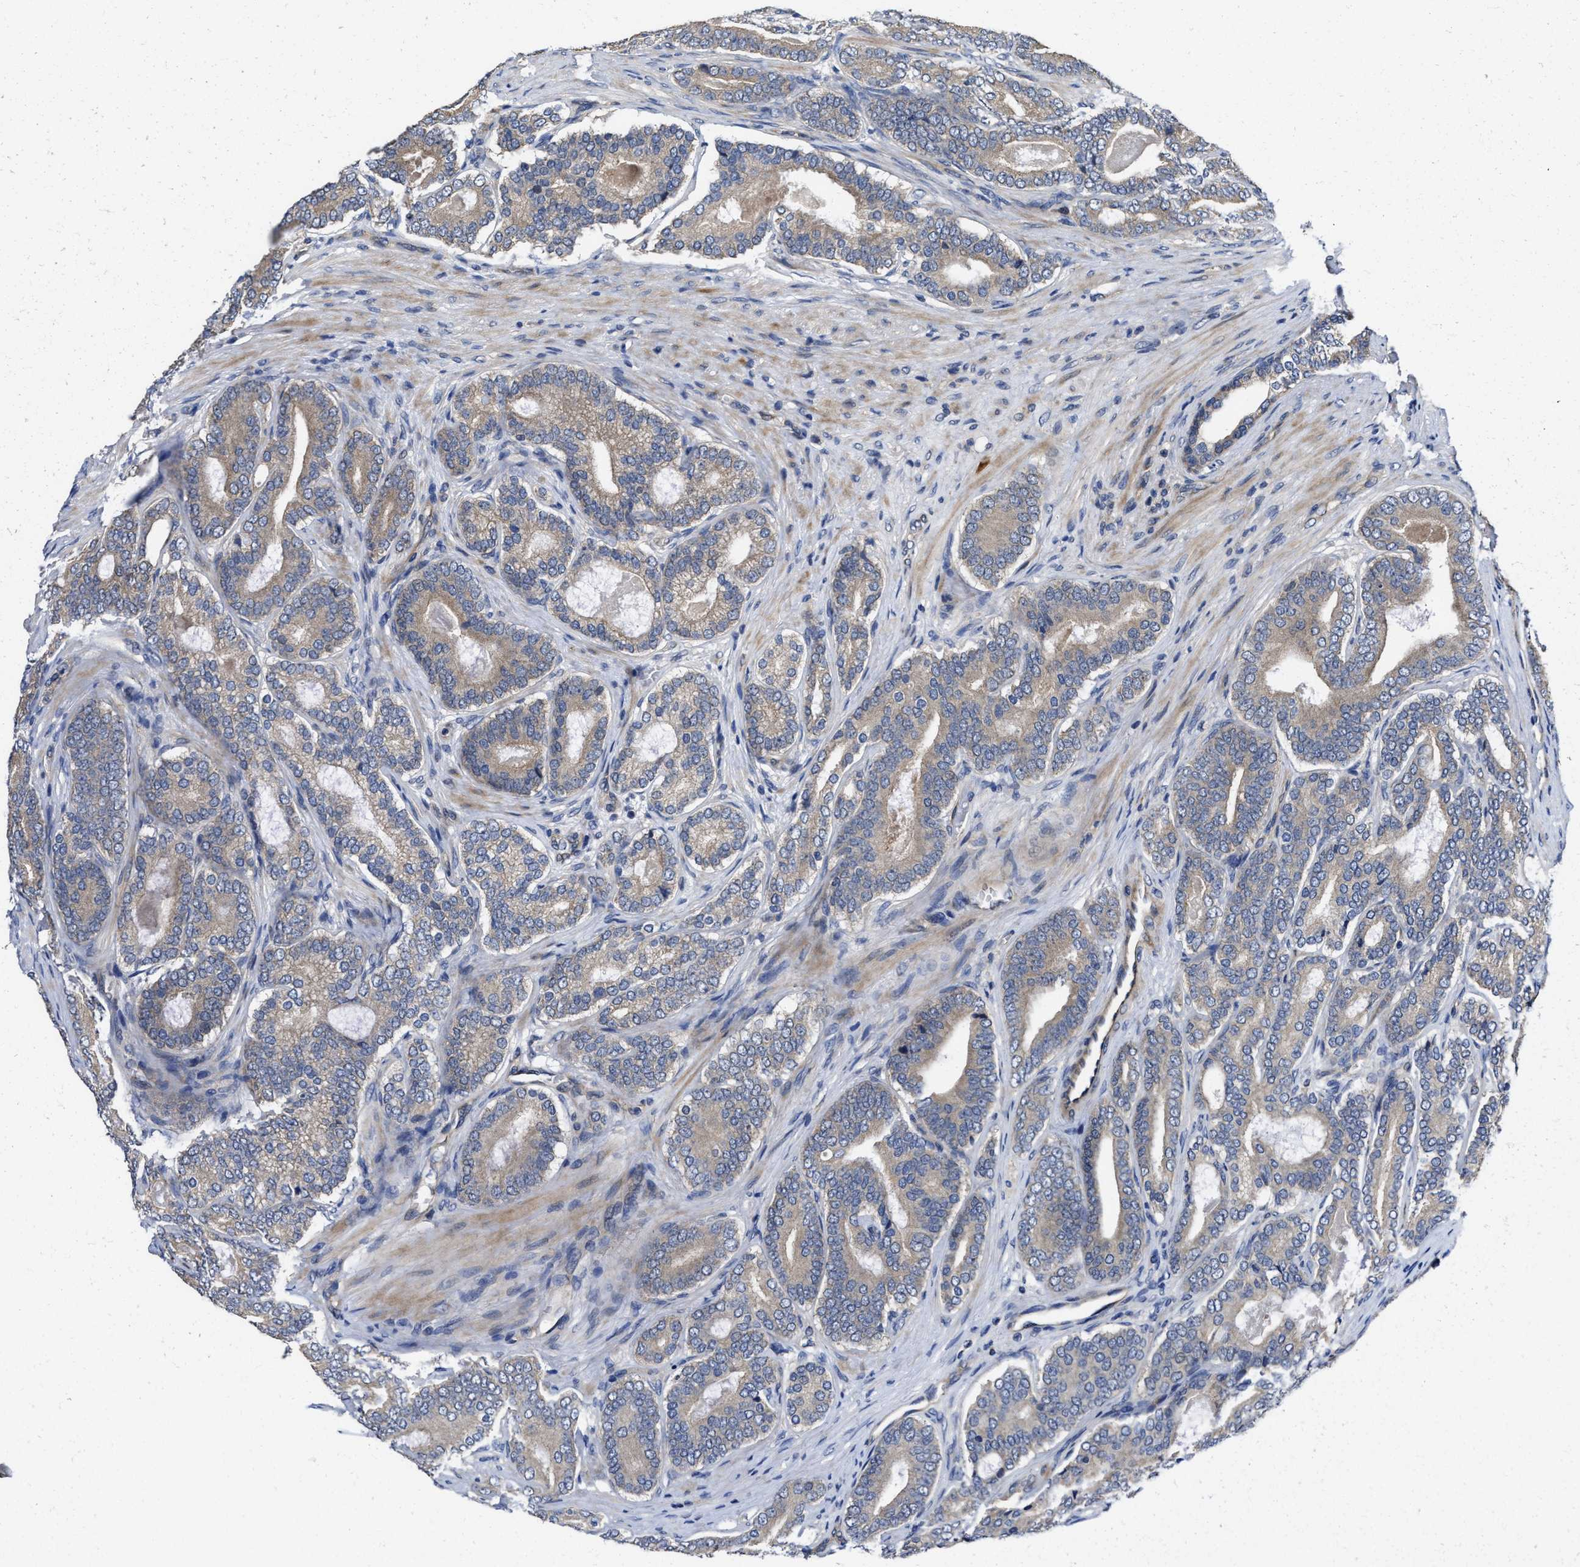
{"staining": {"intensity": "weak", "quantity": "25%-75%", "location": "cytoplasmic/membranous"}, "tissue": "prostate cancer", "cell_type": "Tumor cells", "image_type": "cancer", "snomed": [{"axis": "morphology", "description": "Adenocarcinoma, High grade"}, {"axis": "topography", "description": "Prostate"}], "caption": "A low amount of weak cytoplasmic/membranous staining is seen in approximately 25%-75% of tumor cells in adenocarcinoma (high-grade) (prostate) tissue.", "gene": "TRAF6", "patient": {"sex": "male", "age": 60}}